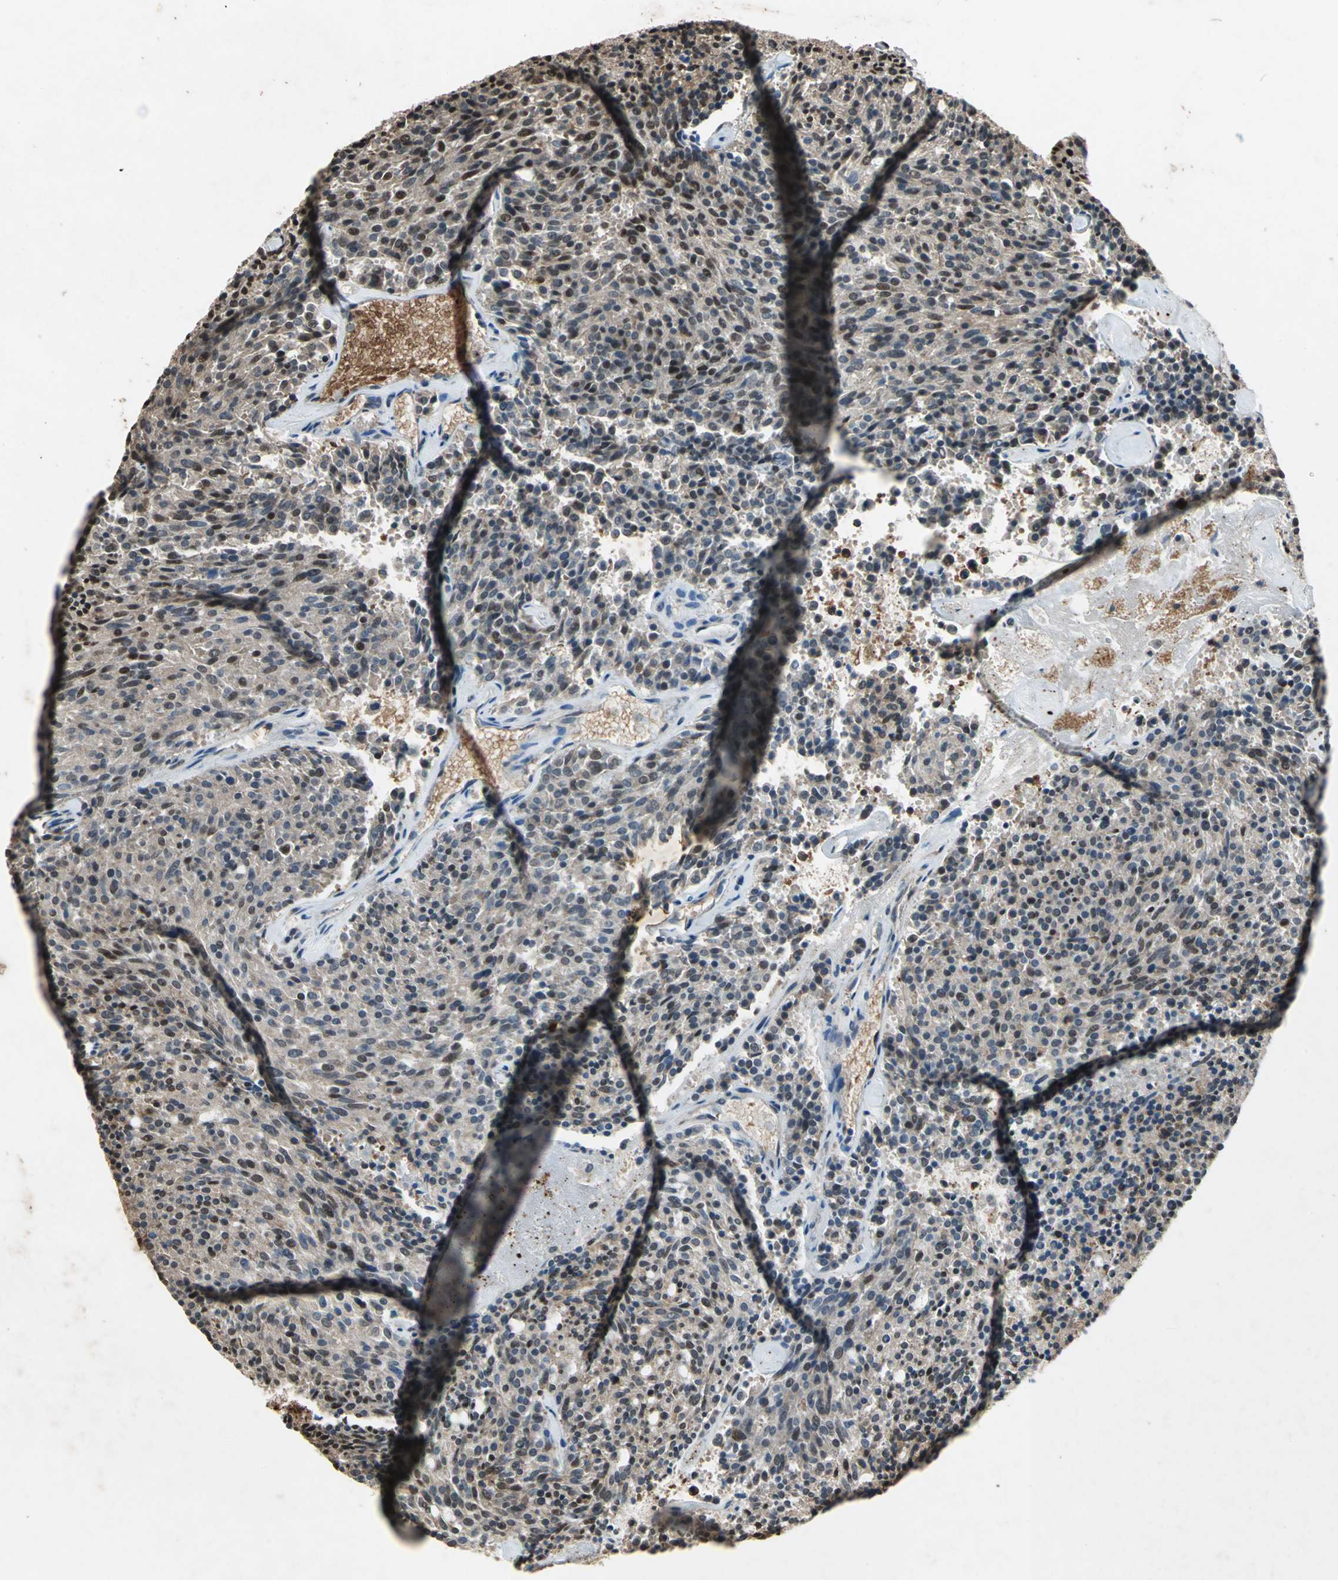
{"staining": {"intensity": "strong", "quantity": "<25%", "location": "nuclear"}, "tissue": "carcinoid", "cell_type": "Tumor cells", "image_type": "cancer", "snomed": [{"axis": "morphology", "description": "Carcinoid, malignant, NOS"}, {"axis": "topography", "description": "Pancreas"}], "caption": "Protein expression by immunohistochemistry (IHC) demonstrates strong nuclear staining in about <25% of tumor cells in carcinoid (malignant).", "gene": "ANP32A", "patient": {"sex": "female", "age": 54}}